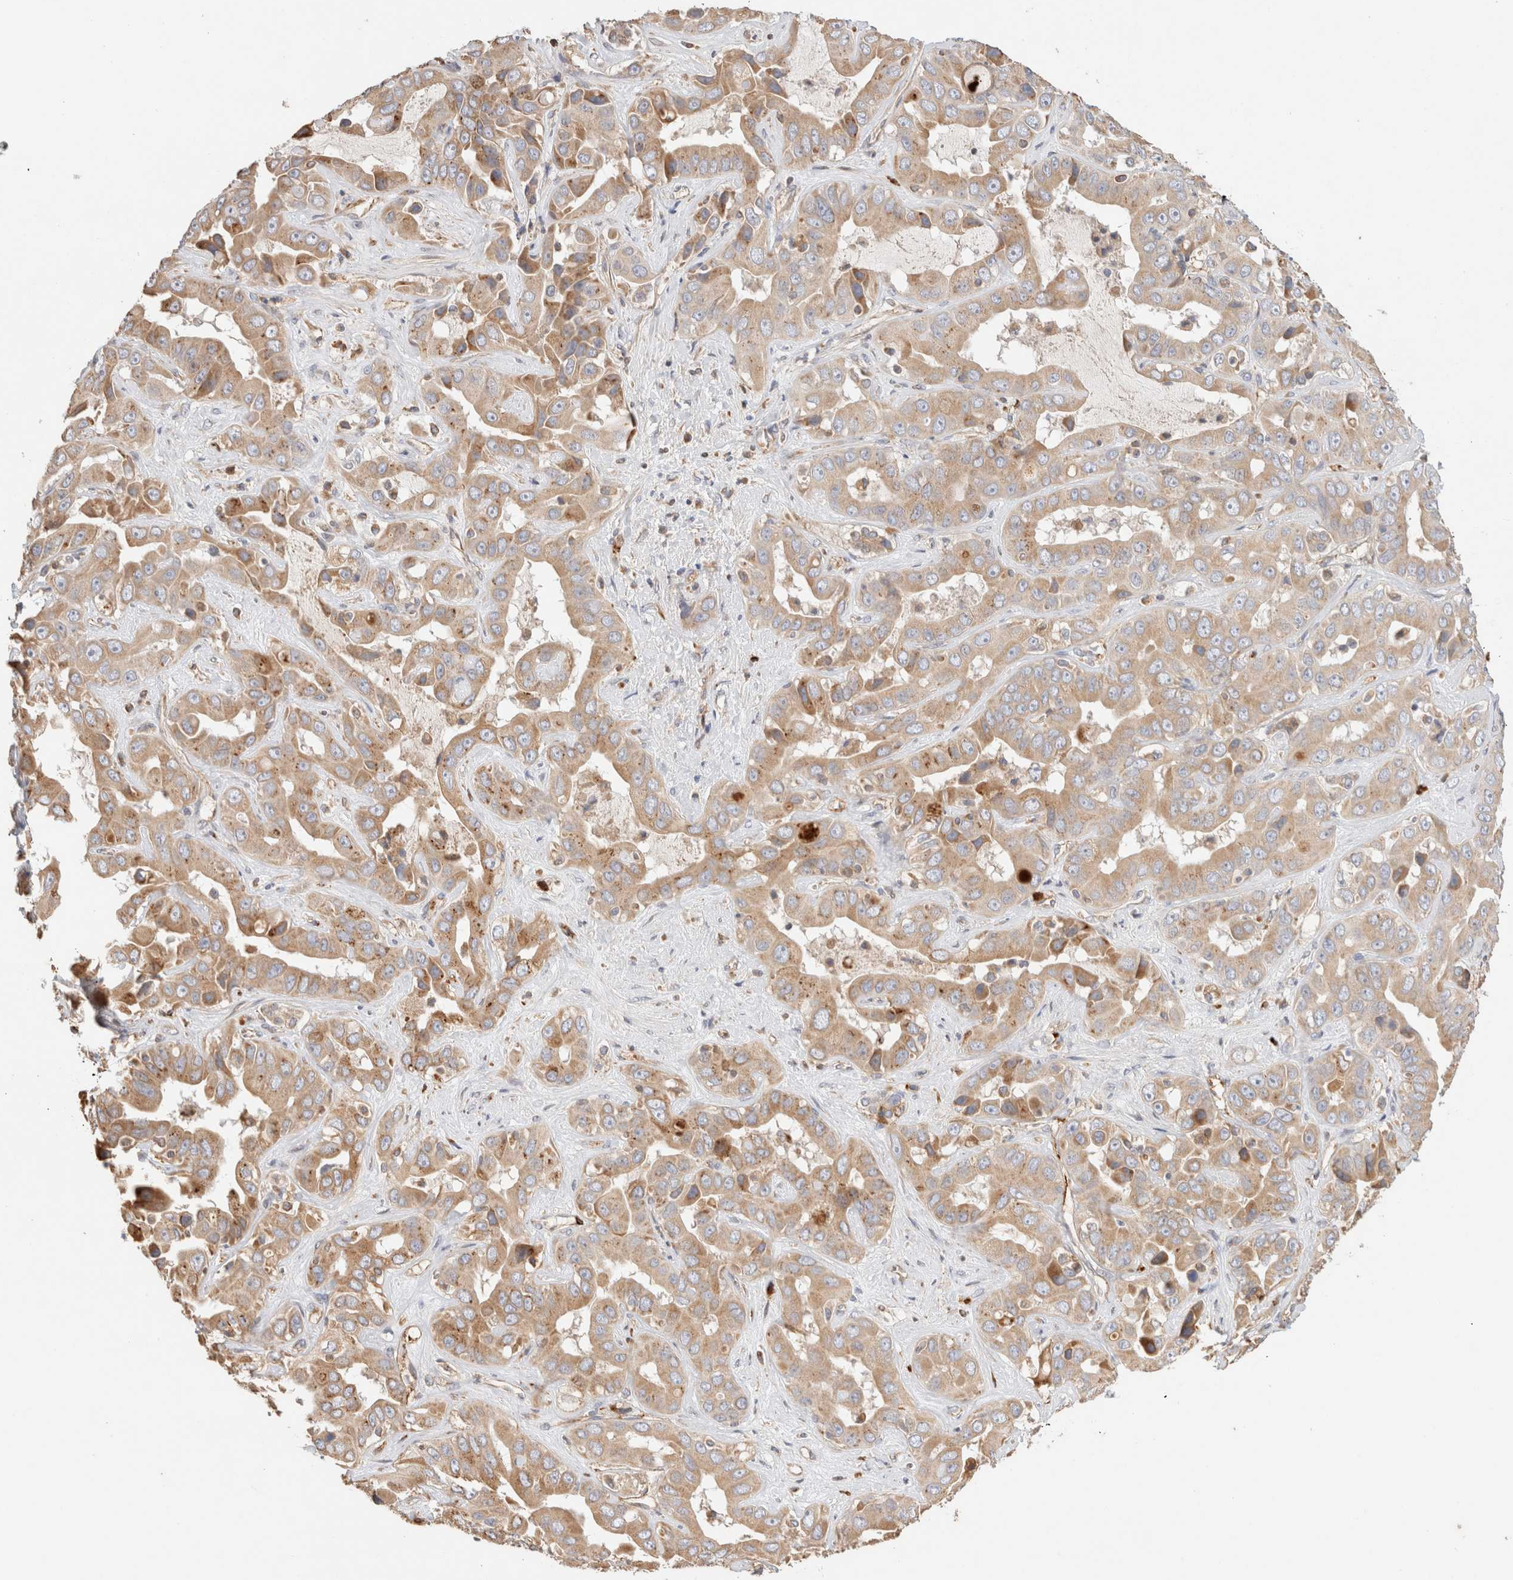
{"staining": {"intensity": "weak", "quantity": ">75%", "location": "cytoplasmic/membranous"}, "tissue": "liver cancer", "cell_type": "Tumor cells", "image_type": "cancer", "snomed": [{"axis": "morphology", "description": "Cholangiocarcinoma"}, {"axis": "topography", "description": "Liver"}], "caption": "Cholangiocarcinoma (liver) tissue reveals weak cytoplasmic/membranous positivity in about >75% of tumor cells, visualized by immunohistochemistry.", "gene": "PROS1", "patient": {"sex": "female", "age": 52}}